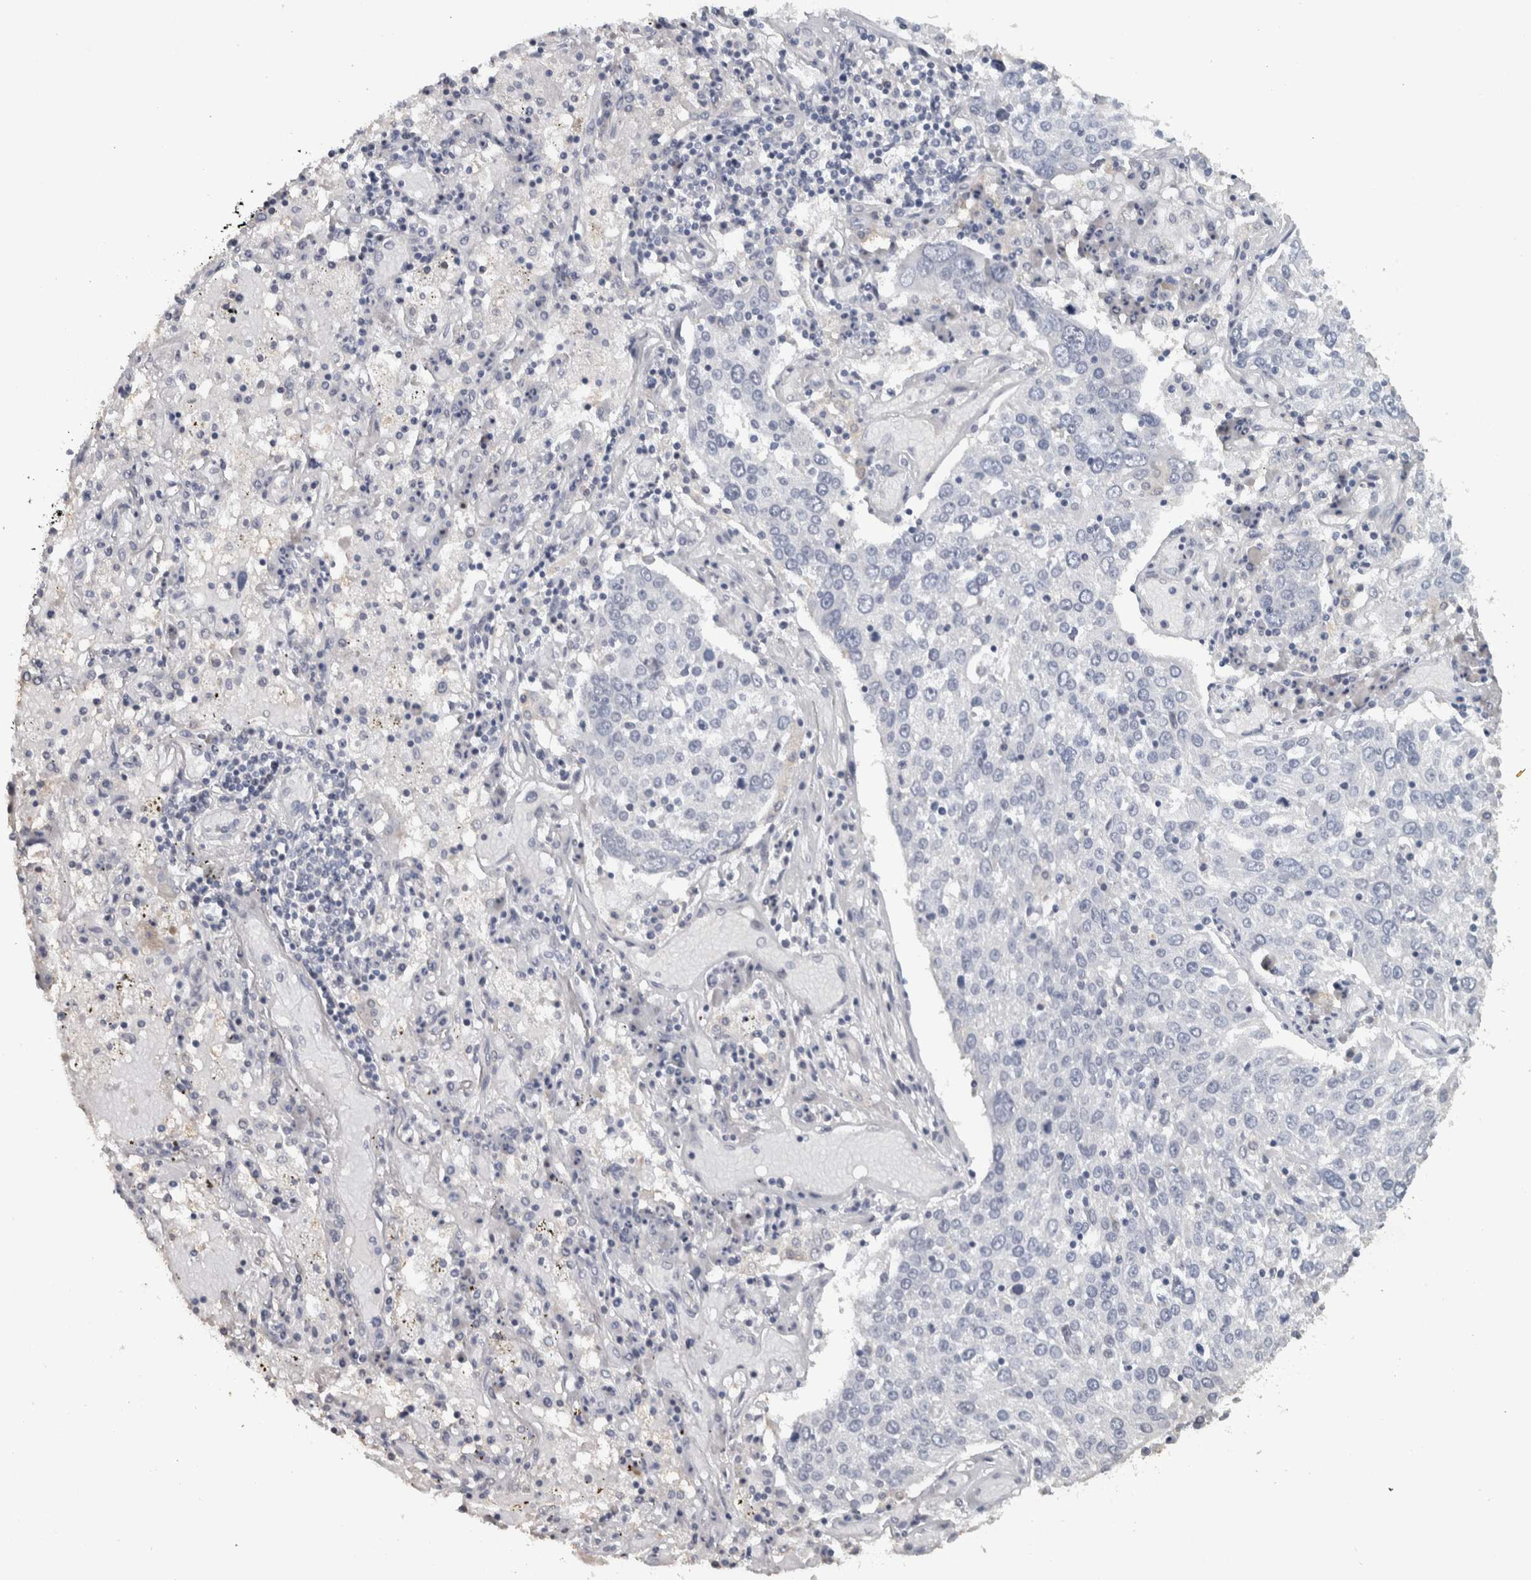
{"staining": {"intensity": "negative", "quantity": "none", "location": "none"}, "tissue": "lung cancer", "cell_type": "Tumor cells", "image_type": "cancer", "snomed": [{"axis": "morphology", "description": "Squamous cell carcinoma, NOS"}, {"axis": "topography", "description": "Lung"}], "caption": "DAB (3,3'-diaminobenzidine) immunohistochemical staining of lung cancer (squamous cell carcinoma) exhibits no significant staining in tumor cells.", "gene": "NECAB1", "patient": {"sex": "male", "age": 65}}